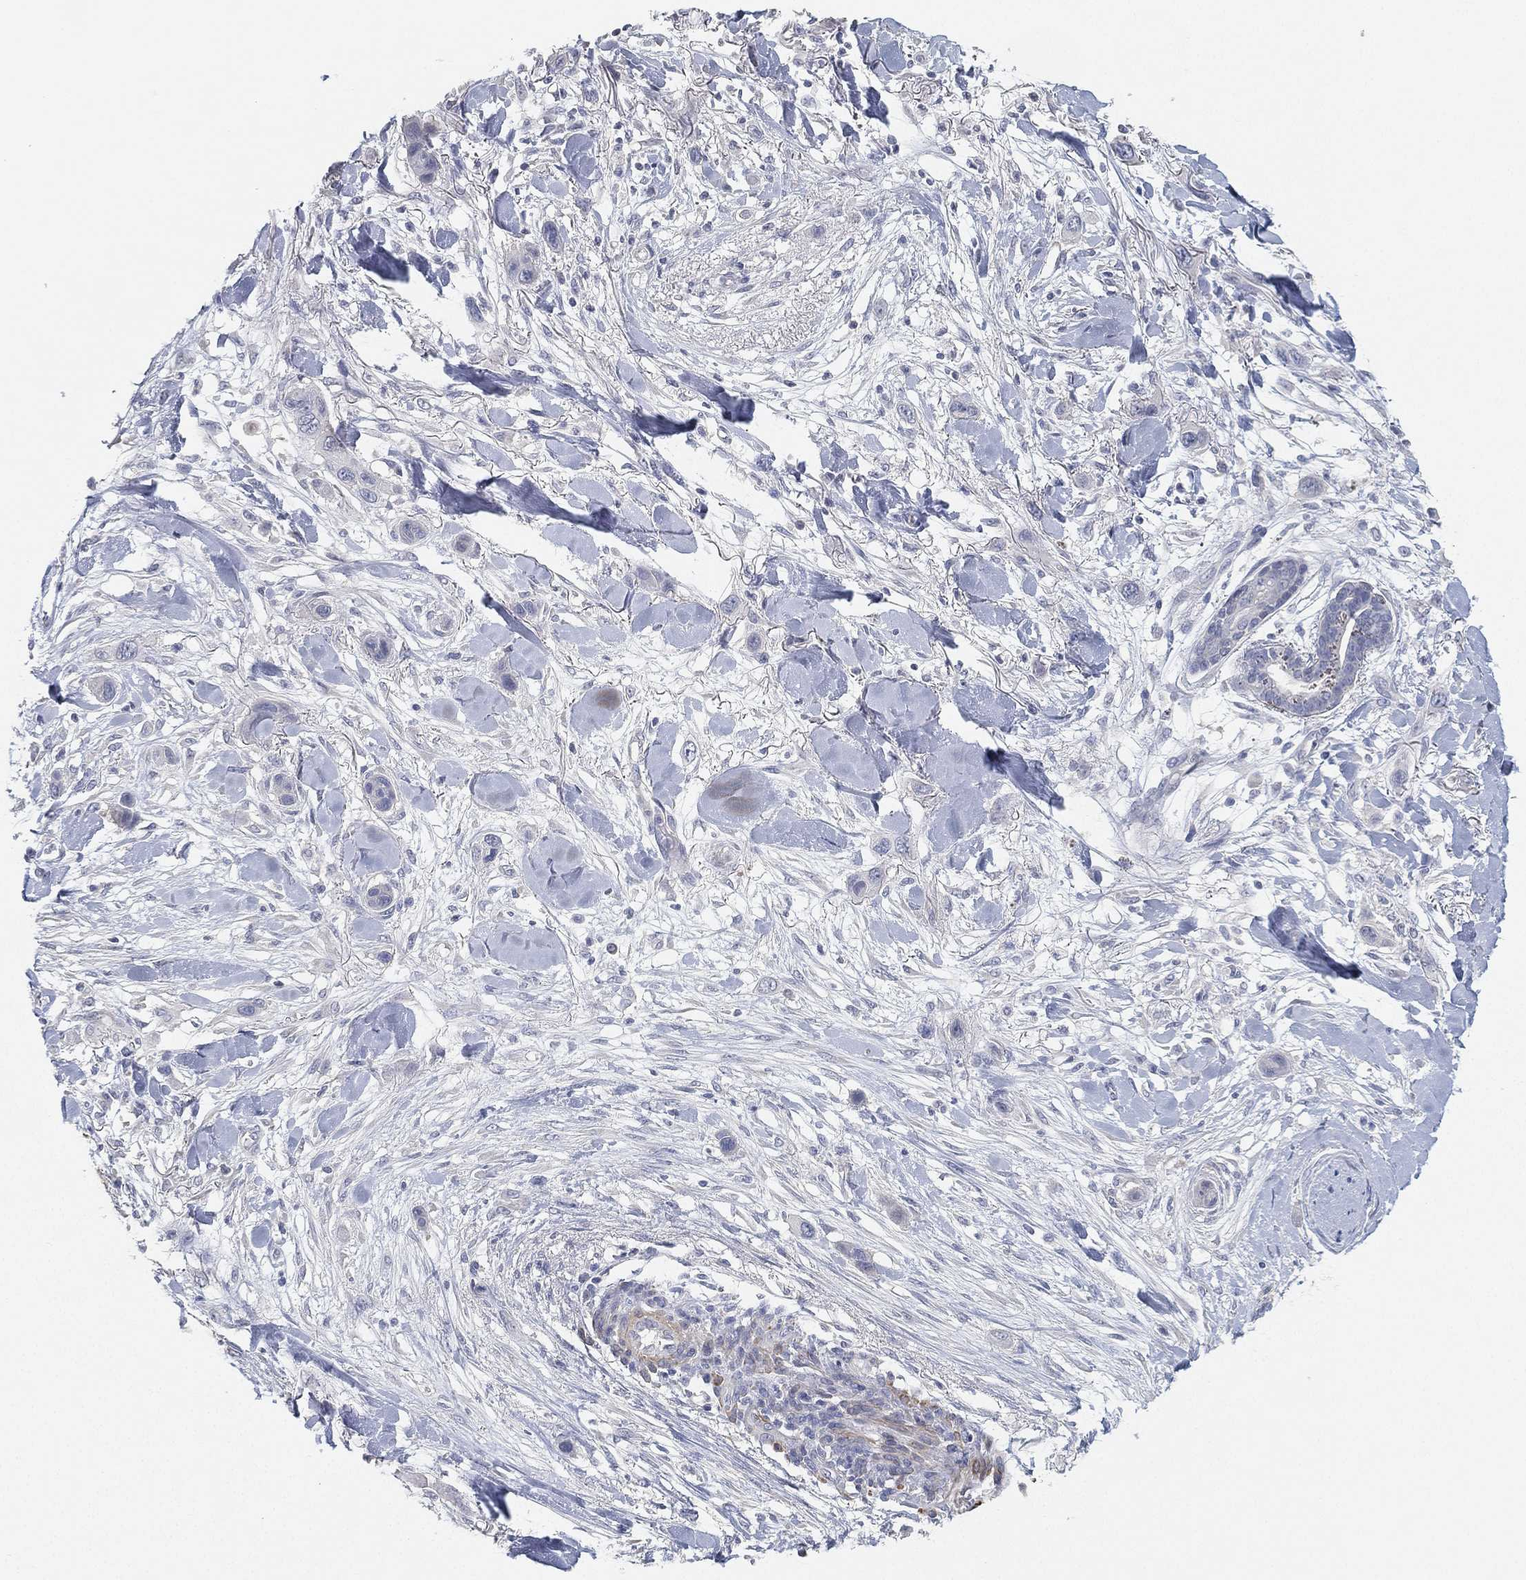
{"staining": {"intensity": "negative", "quantity": "none", "location": "none"}, "tissue": "skin cancer", "cell_type": "Tumor cells", "image_type": "cancer", "snomed": [{"axis": "morphology", "description": "Squamous cell carcinoma, NOS"}, {"axis": "topography", "description": "Skin"}], "caption": "DAB (3,3'-diaminobenzidine) immunohistochemical staining of human skin cancer (squamous cell carcinoma) shows no significant expression in tumor cells. The staining is performed using DAB (3,3'-diaminobenzidine) brown chromogen with nuclei counter-stained in using hematoxylin.", "gene": "GPR61", "patient": {"sex": "male", "age": 79}}